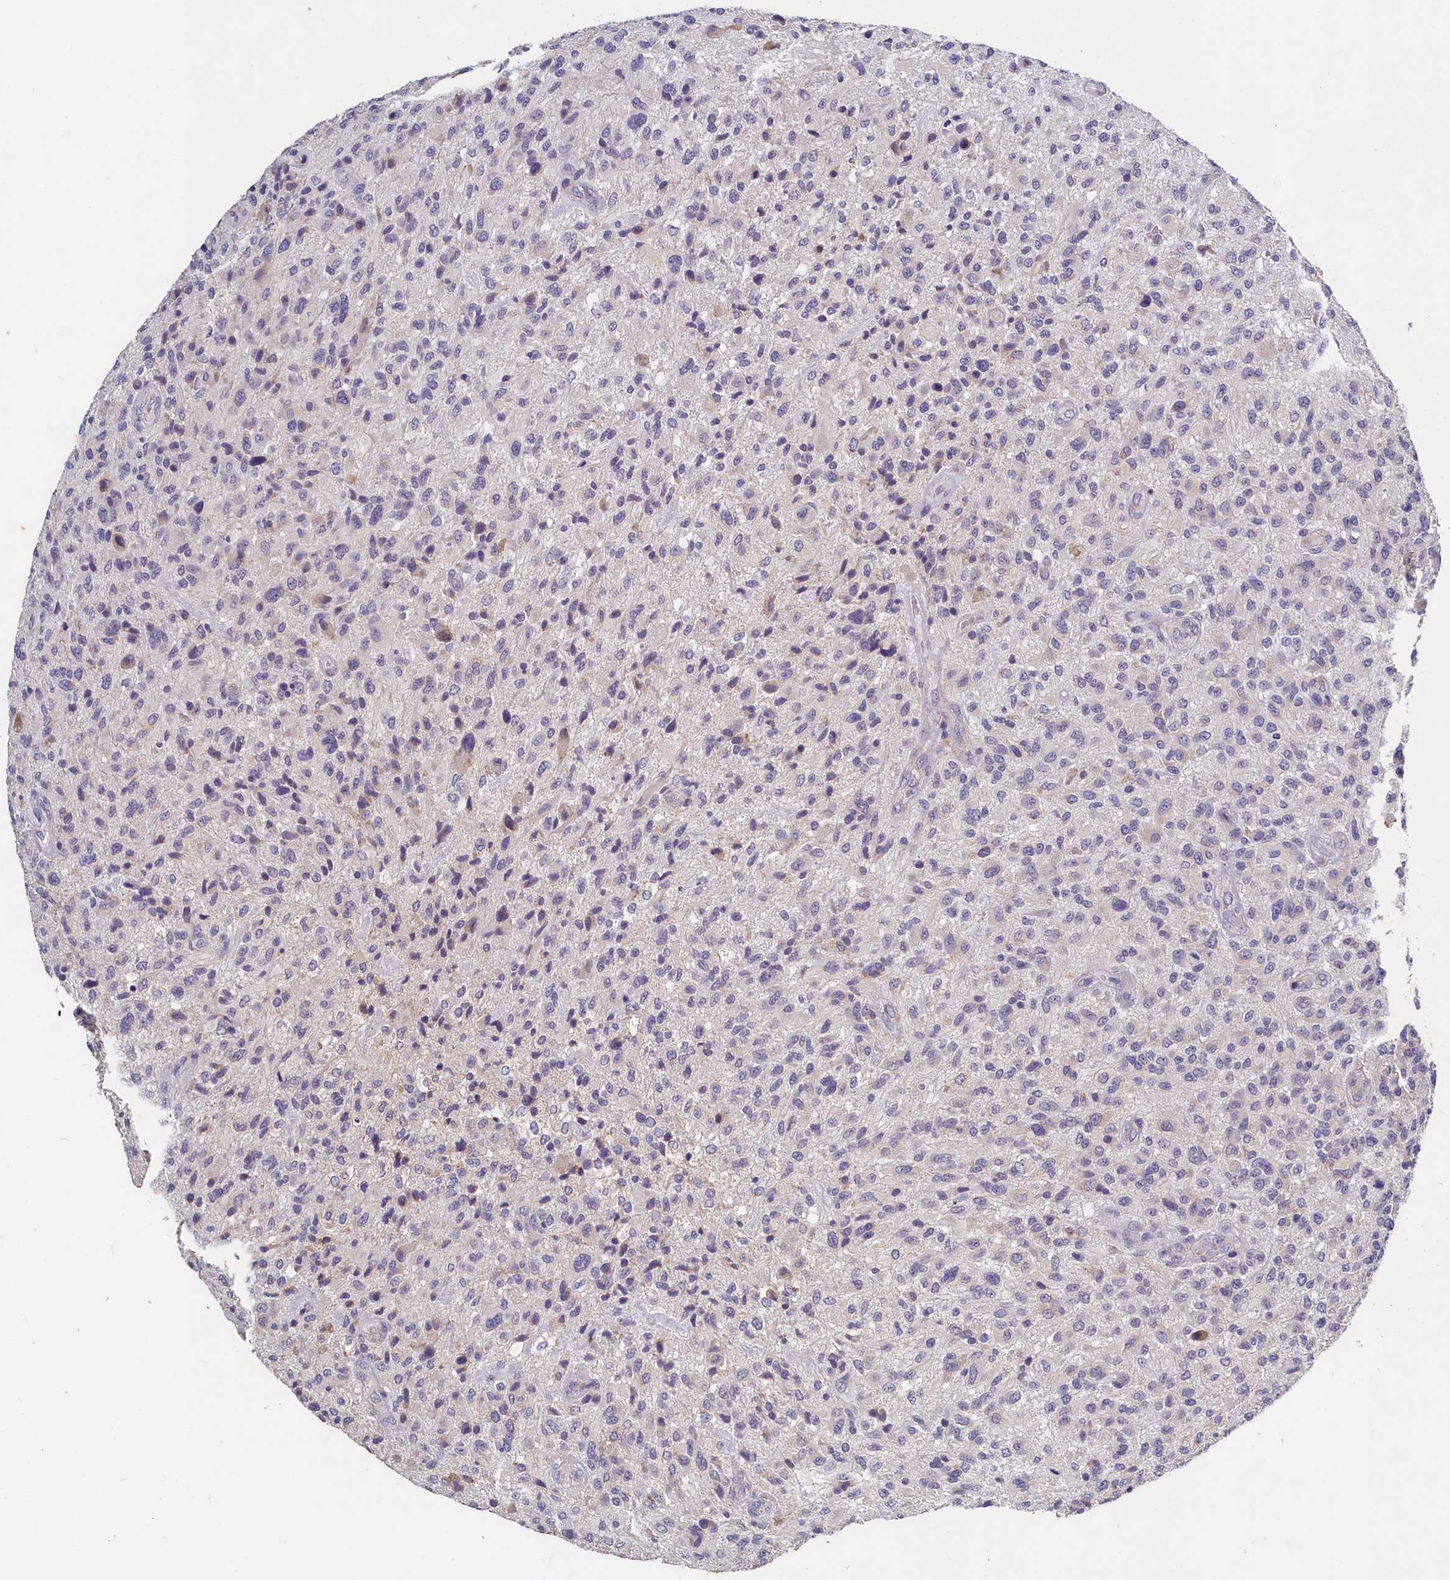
{"staining": {"intensity": "negative", "quantity": "none", "location": "none"}, "tissue": "glioma", "cell_type": "Tumor cells", "image_type": "cancer", "snomed": [{"axis": "morphology", "description": "Glioma, malignant, High grade"}, {"axis": "topography", "description": "Brain"}], "caption": "Immunohistochemistry (IHC) of human malignant glioma (high-grade) shows no staining in tumor cells.", "gene": "ST7L", "patient": {"sex": "male", "age": 47}}